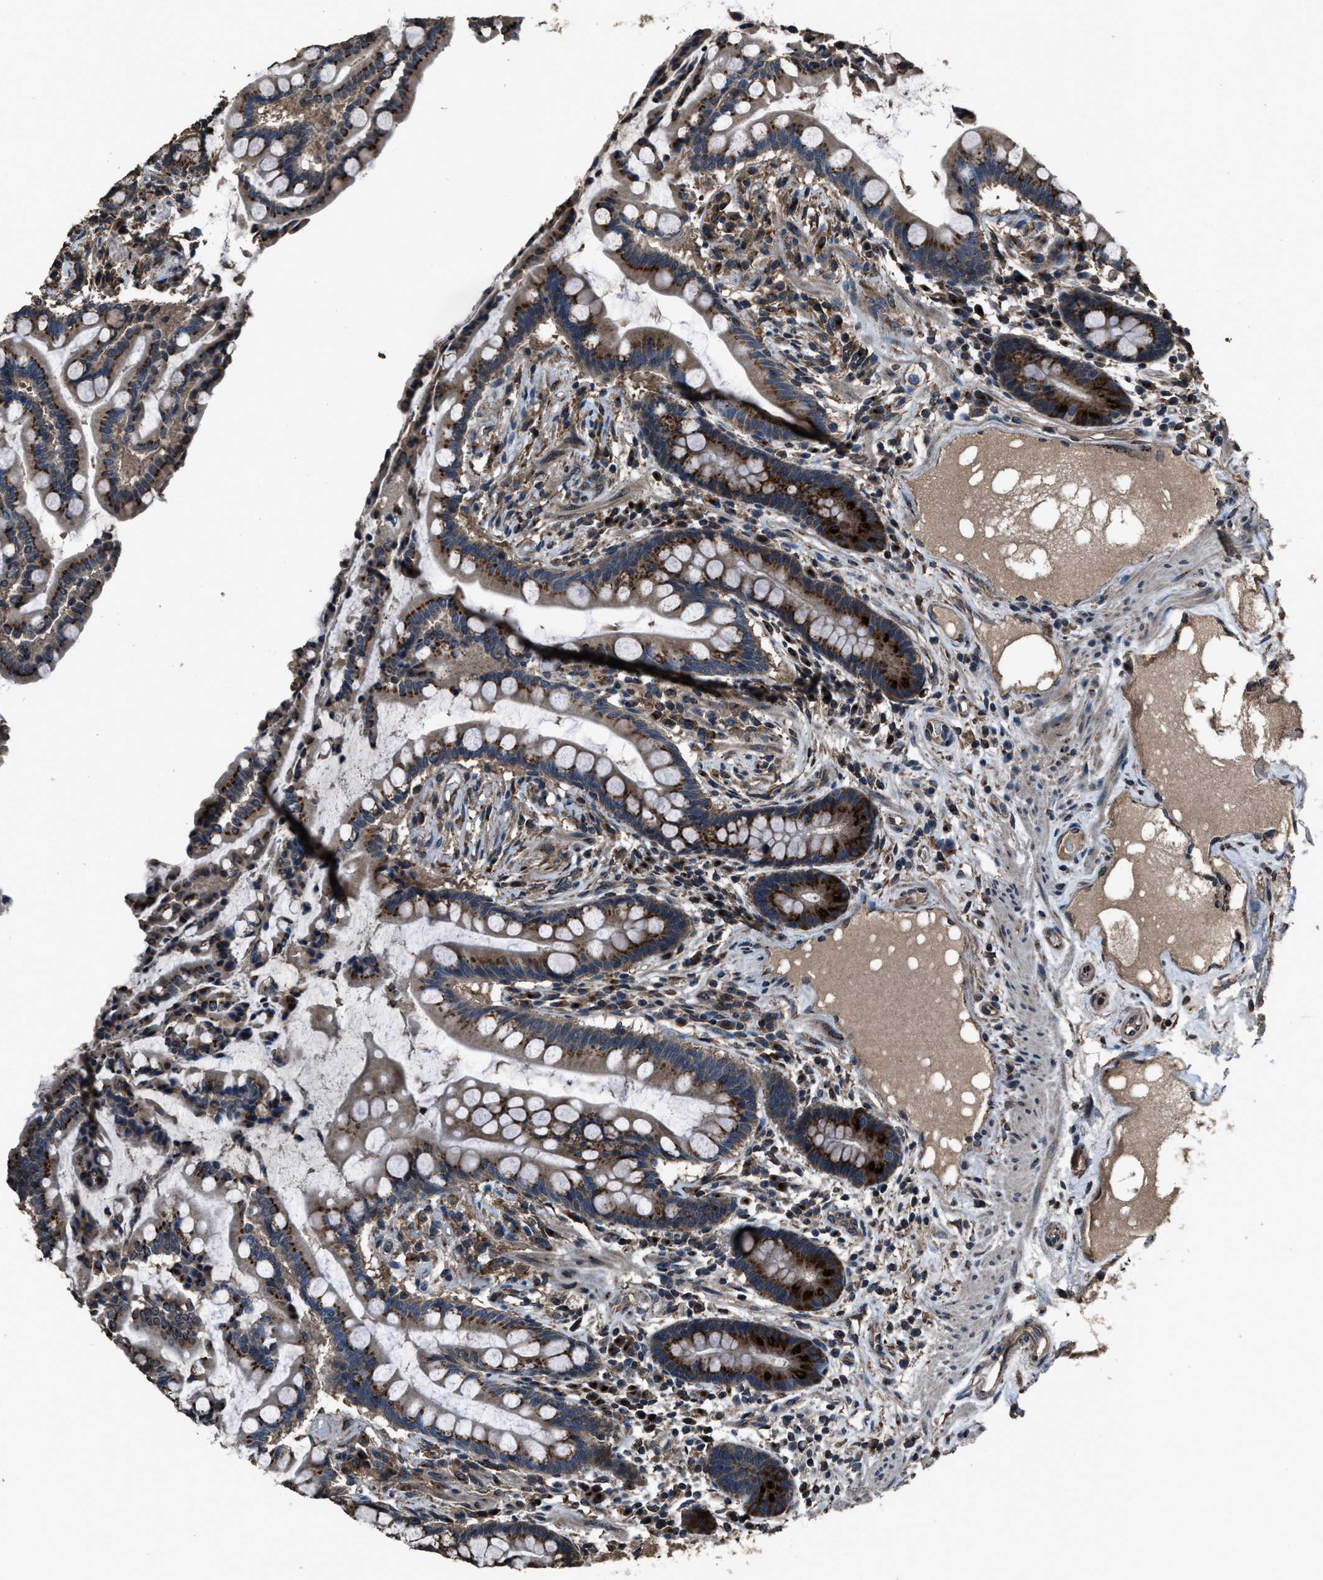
{"staining": {"intensity": "moderate", "quantity": ">75%", "location": "cytoplasmic/membranous"}, "tissue": "colon", "cell_type": "Endothelial cells", "image_type": "normal", "snomed": [{"axis": "morphology", "description": "Normal tissue, NOS"}, {"axis": "topography", "description": "Colon"}], "caption": "Colon stained with DAB IHC shows medium levels of moderate cytoplasmic/membranous staining in about >75% of endothelial cells.", "gene": "SLC38A10", "patient": {"sex": "male", "age": 73}}